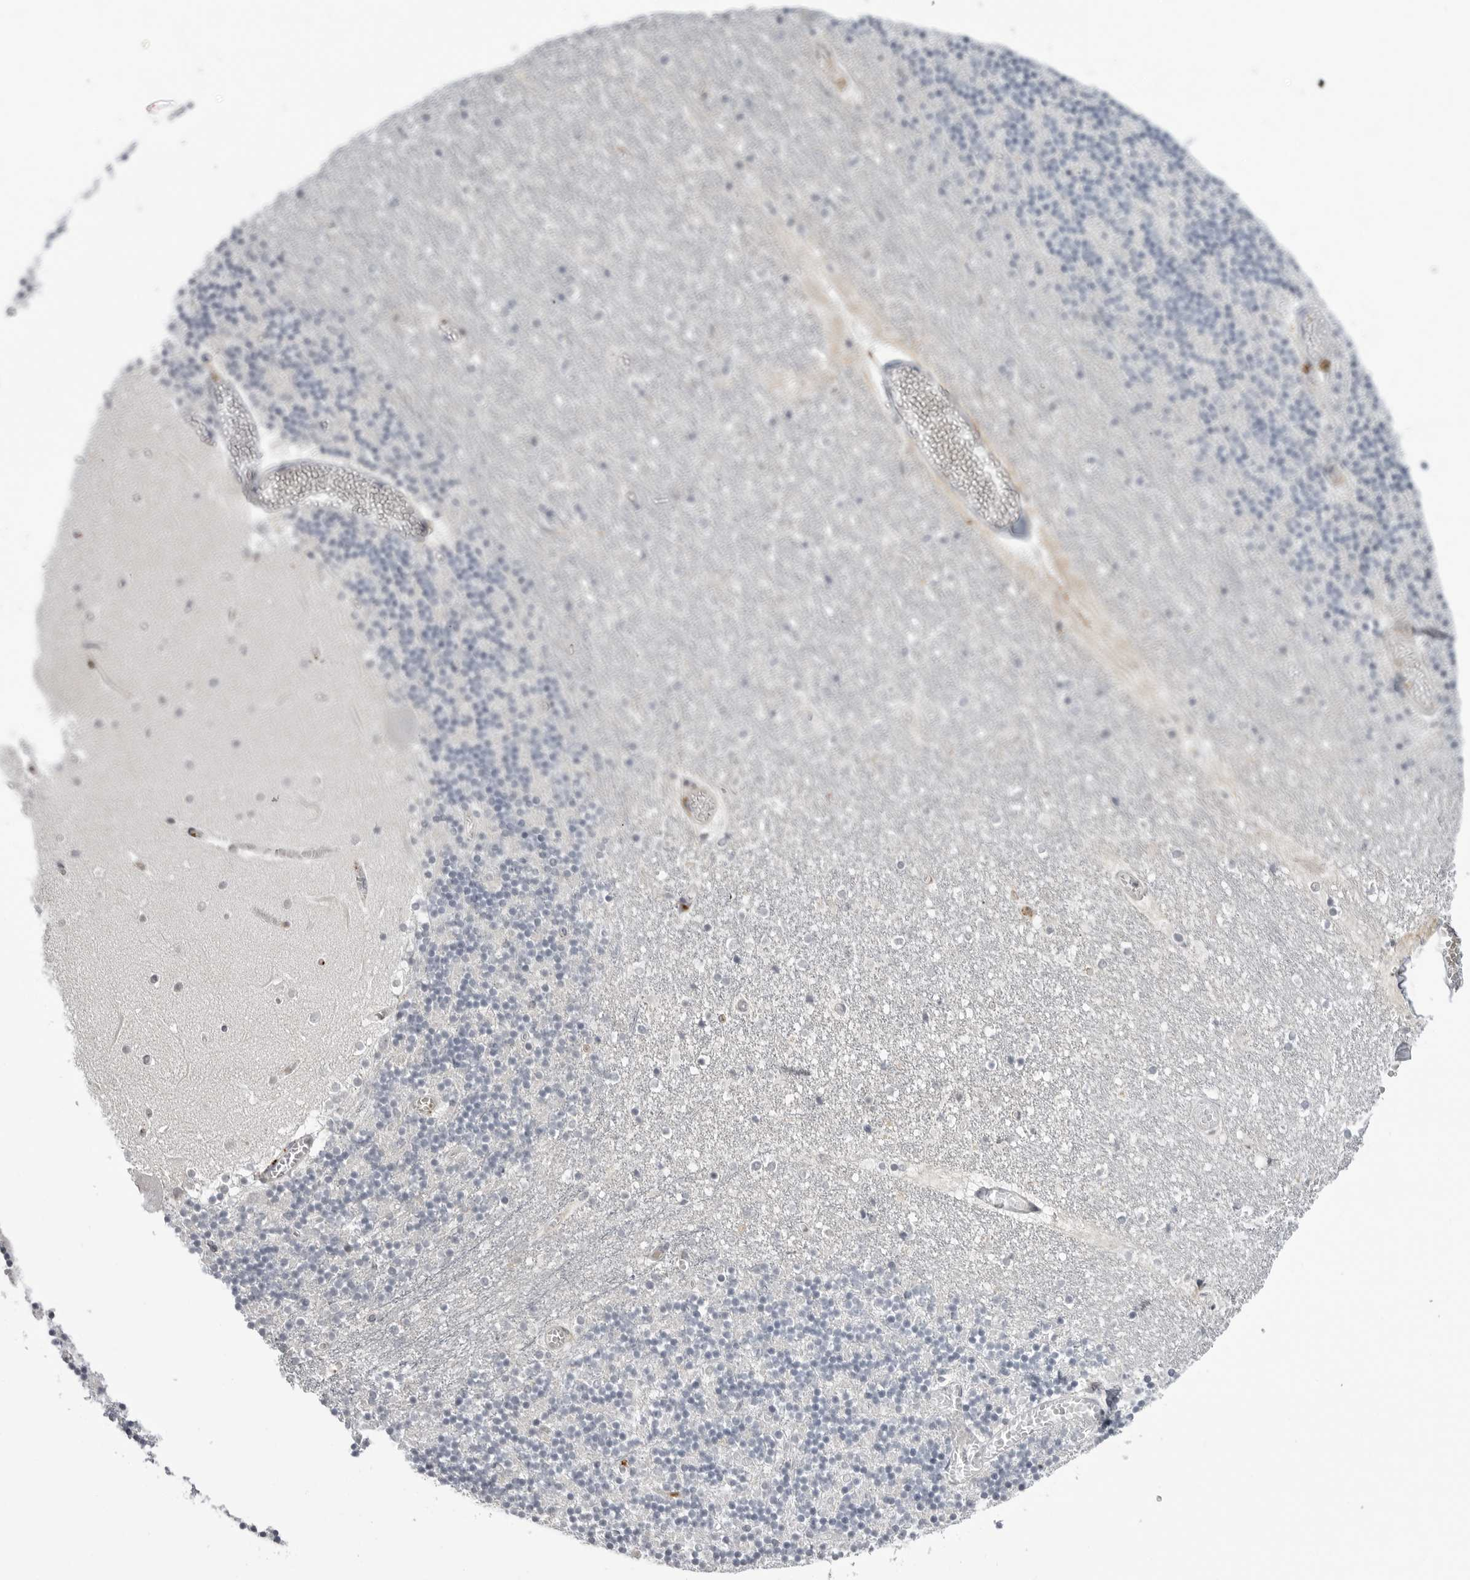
{"staining": {"intensity": "negative", "quantity": "none", "location": "none"}, "tissue": "cerebellum", "cell_type": "Cells in granular layer", "image_type": "normal", "snomed": [{"axis": "morphology", "description": "Normal tissue, NOS"}, {"axis": "topography", "description": "Cerebellum"}], "caption": "Cells in granular layer show no significant expression in unremarkable cerebellum. (Immunohistochemistry (ihc), brightfield microscopy, high magnification).", "gene": "ADAMTS5", "patient": {"sex": "female", "age": 28}}